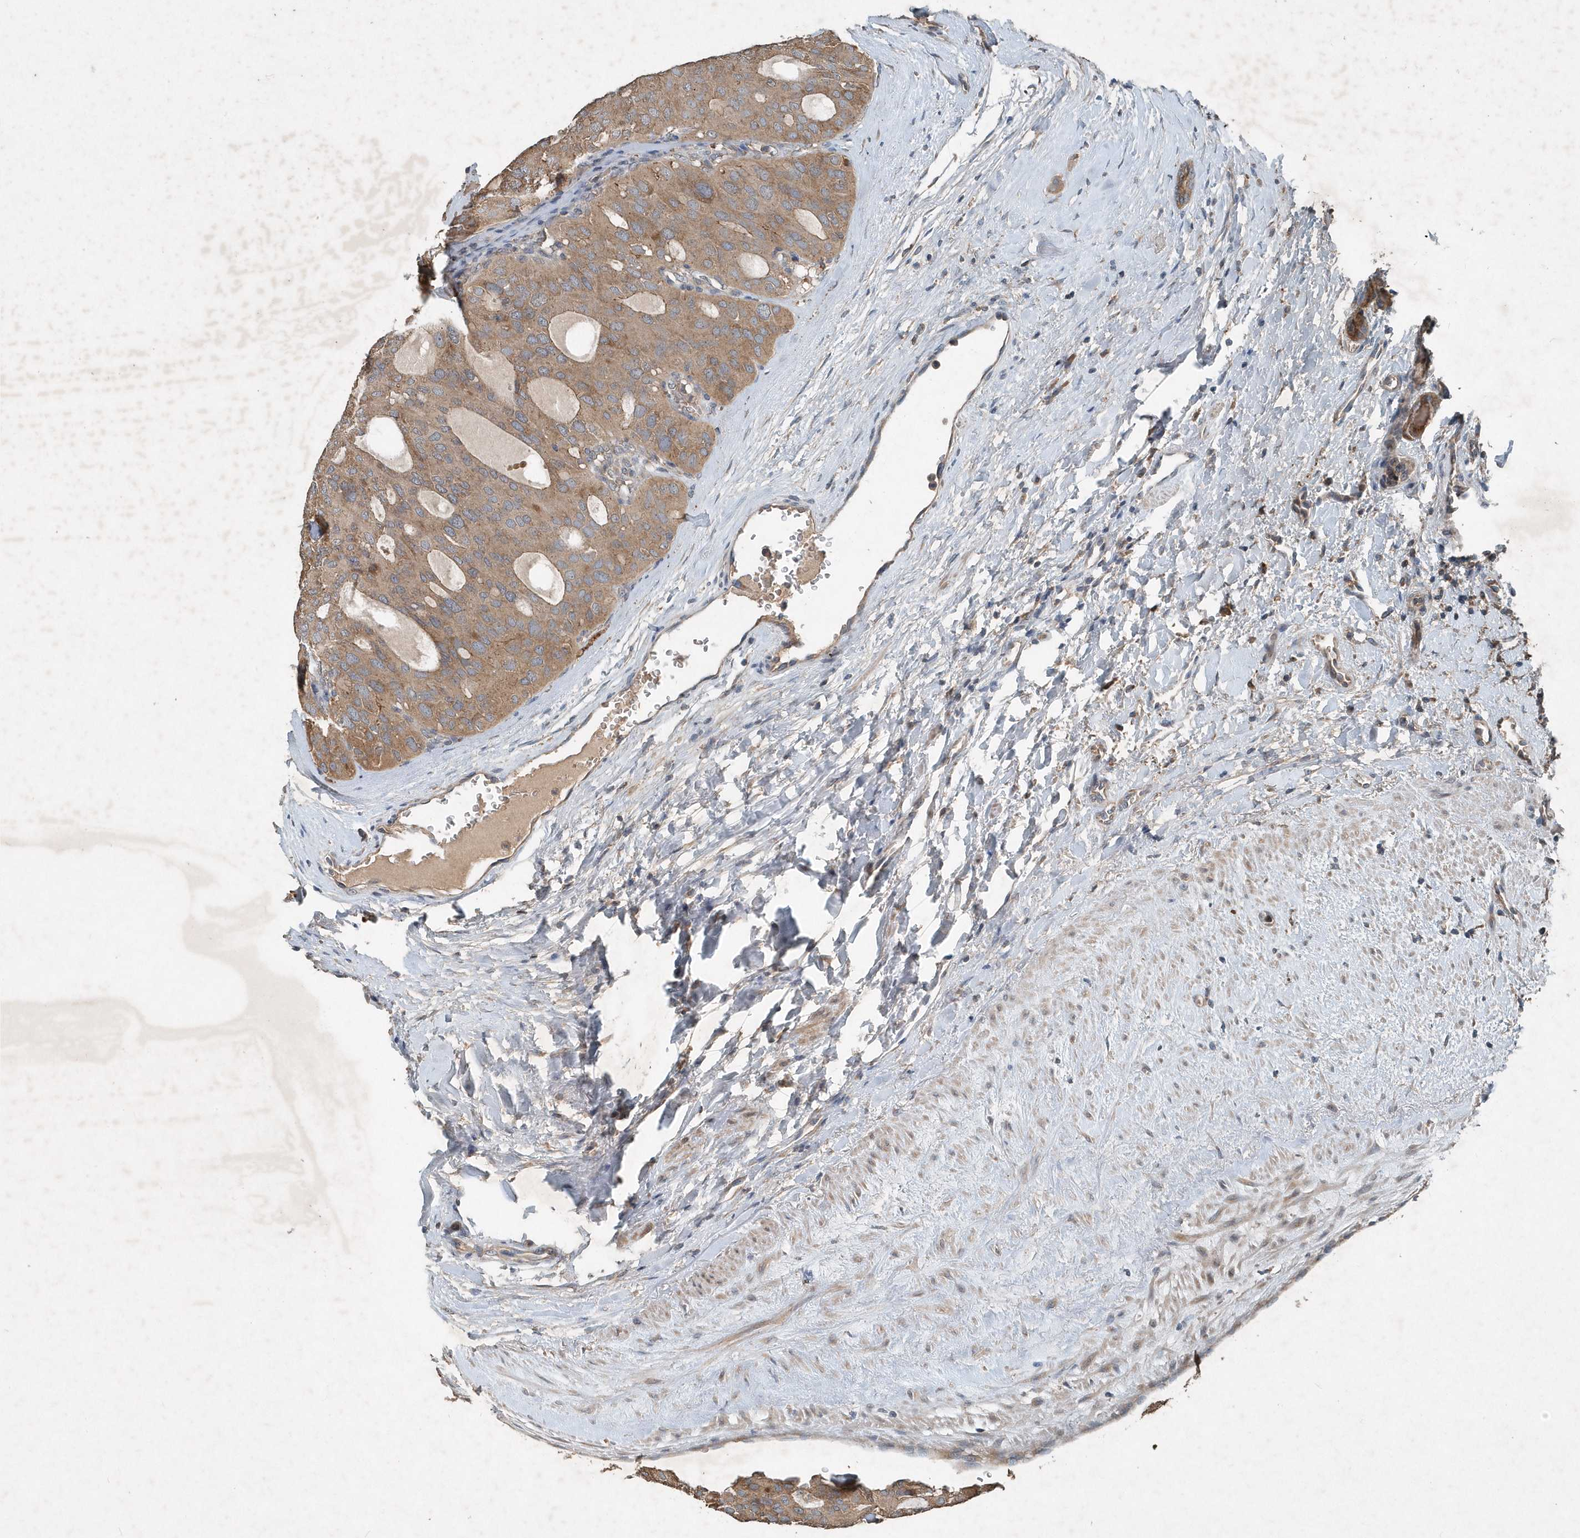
{"staining": {"intensity": "moderate", "quantity": ">75%", "location": "cytoplasmic/membranous"}, "tissue": "thyroid cancer", "cell_type": "Tumor cells", "image_type": "cancer", "snomed": [{"axis": "morphology", "description": "Follicular adenoma carcinoma, NOS"}, {"axis": "topography", "description": "Thyroid gland"}], "caption": "Protein expression analysis of human thyroid cancer reveals moderate cytoplasmic/membranous positivity in approximately >75% of tumor cells.", "gene": "SCFD2", "patient": {"sex": "male", "age": 75}}